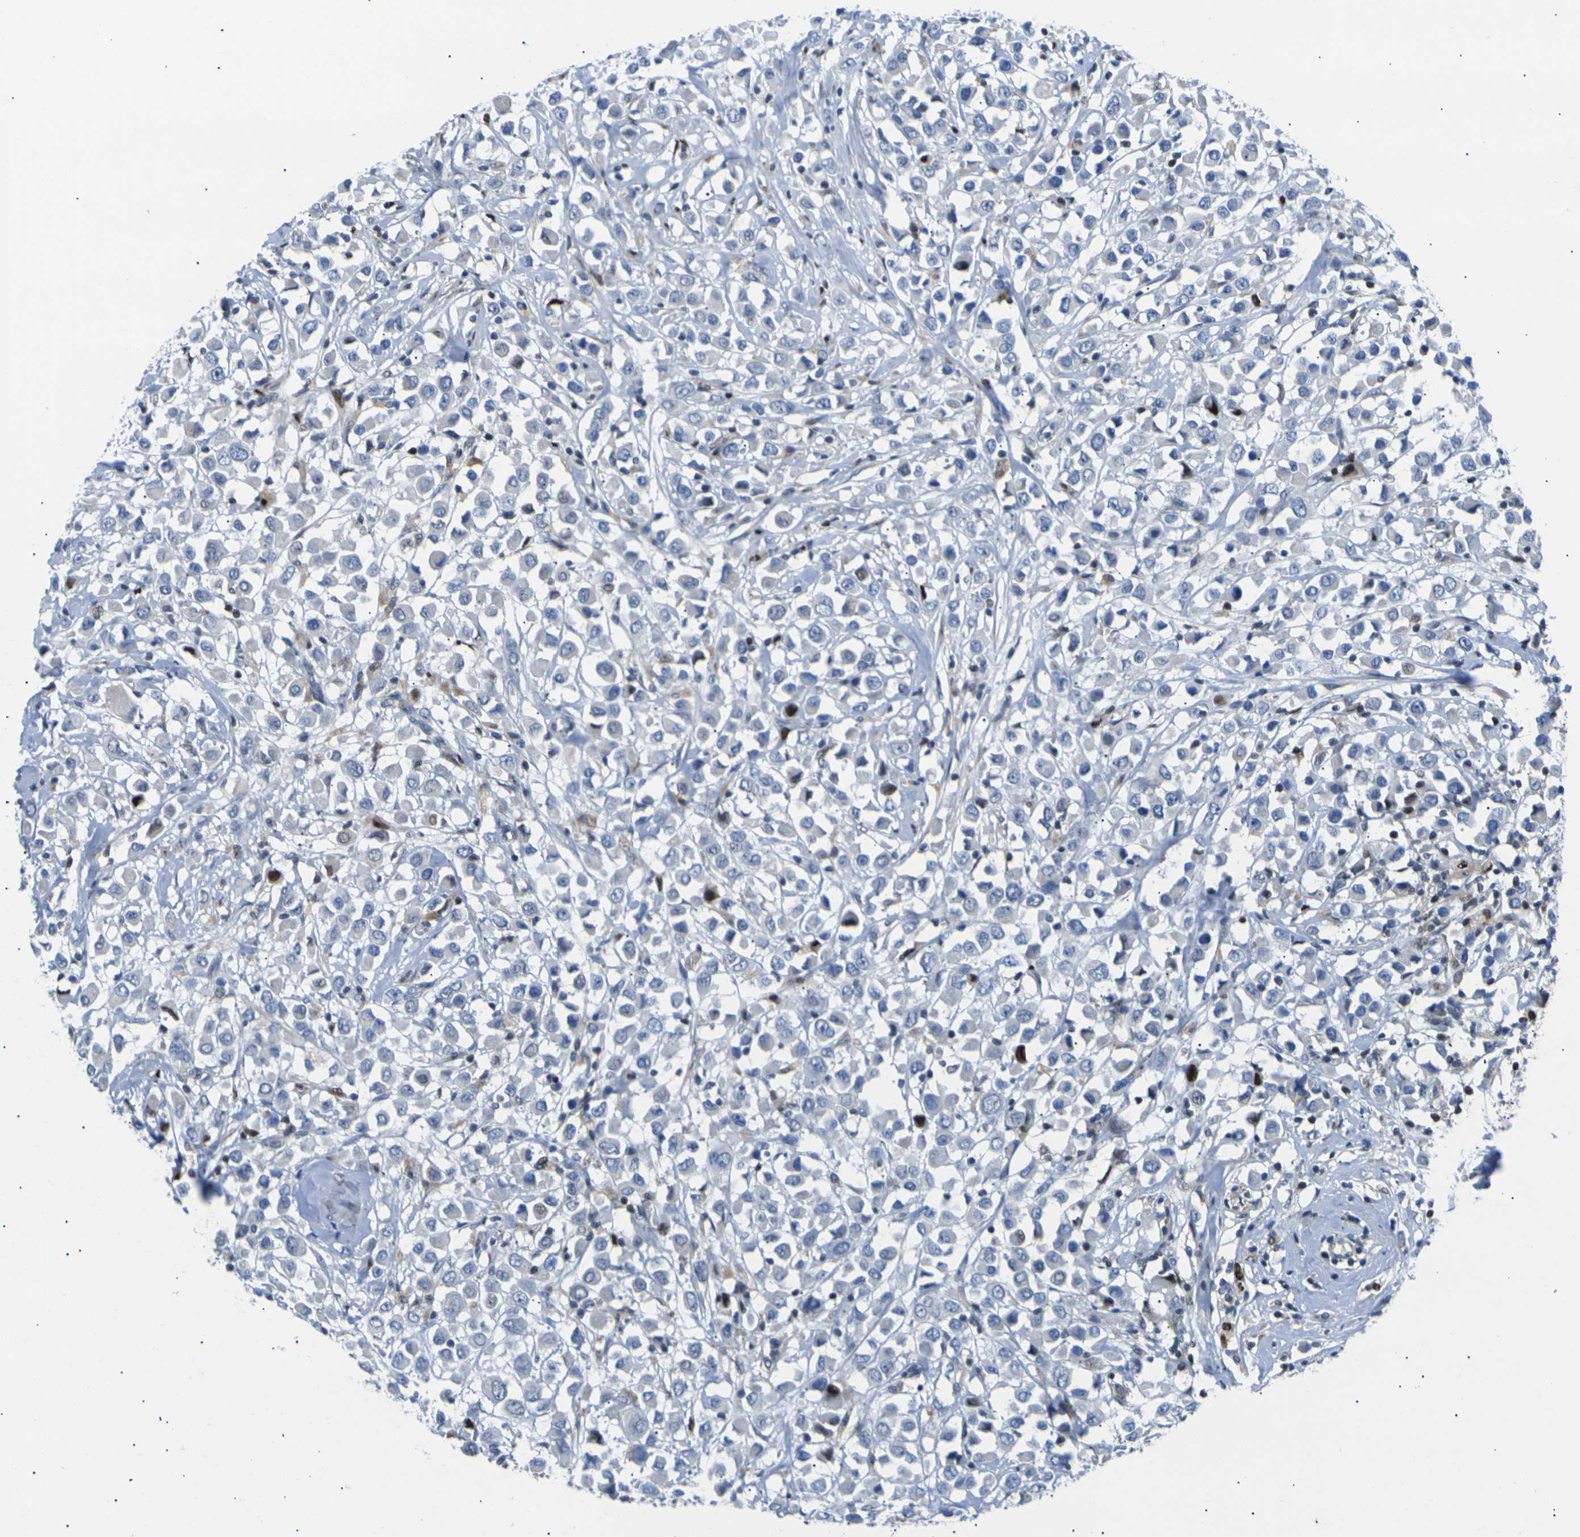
{"staining": {"intensity": "moderate", "quantity": "<25%", "location": "nuclear"}, "tissue": "breast cancer", "cell_type": "Tumor cells", "image_type": "cancer", "snomed": [{"axis": "morphology", "description": "Duct carcinoma"}, {"axis": "topography", "description": "Breast"}], "caption": "Immunohistochemistry image of neoplastic tissue: human breast cancer (infiltrating ductal carcinoma) stained using immunohistochemistry reveals low levels of moderate protein expression localized specifically in the nuclear of tumor cells, appearing as a nuclear brown color.", "gene": "RPS6KA3", "patient": {"sex": "female", "age": 61}}